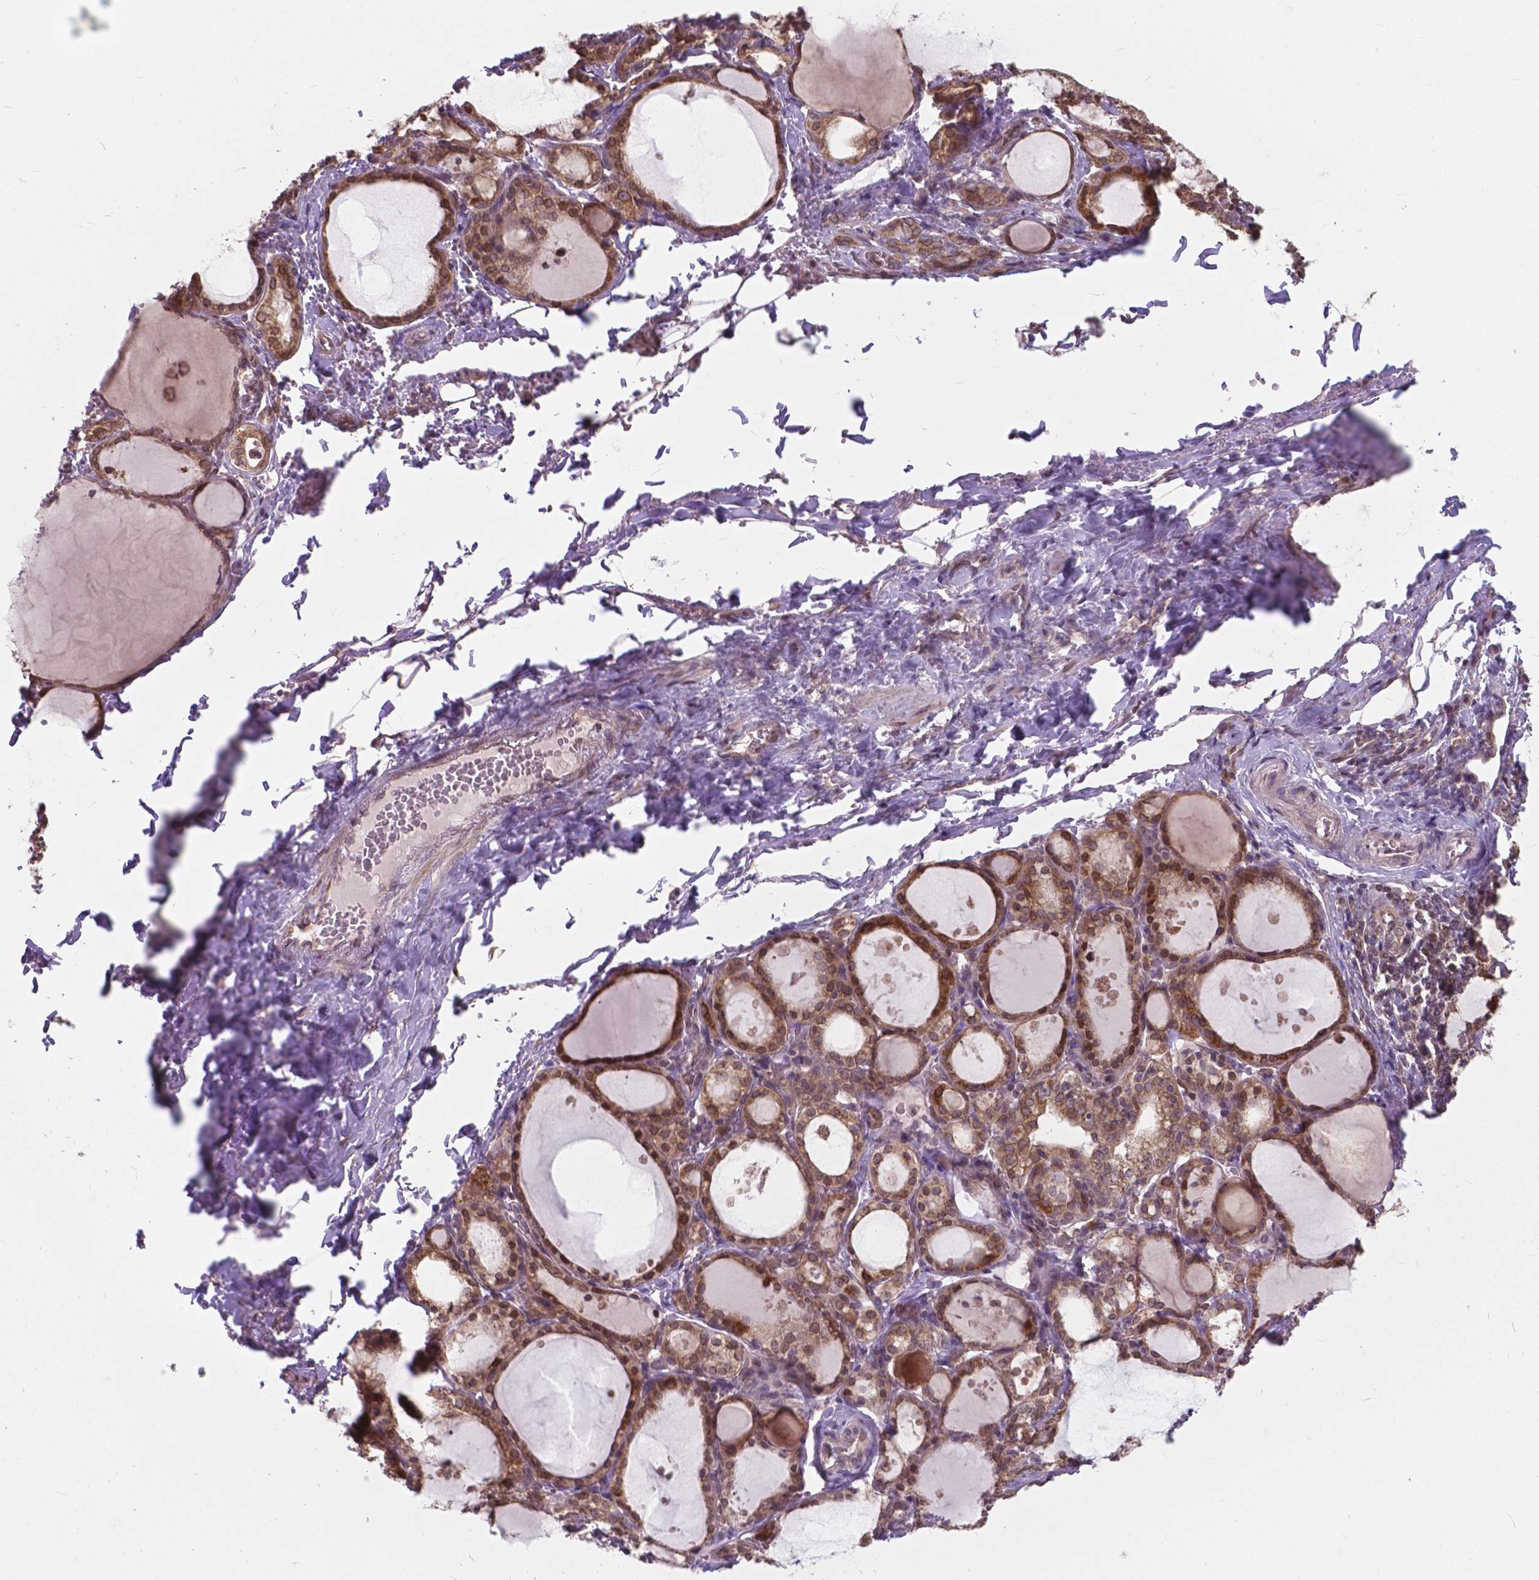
{"staining": {"intensity": "strong", "quantity": "25%-75%", "location": "cytoplasmic/membranous,nuclear"}, "tissue": "thyroid gland", "cell_type": "Glandular cells", "image_type": "normal", "snomed": [{"axis": "morphology", "description": "Normal tissue, NOS"}, {"axis": "topography", "description": "Thyroid gland"}], "caption": "Immunohistochemistry (IHC) histopathology image of normal thyroid gland: thyroid gland stained using immunohistochemistry (IHC) displays high levels of strong protein expression localized specifically in the cytoplasmic/membranous,nuclear of glandular cells, appearing as a cytoplasmic/membranous,nuclear brown color.", "gene": "MRPL33", "patient": {"sex": "male", "age": 68}}